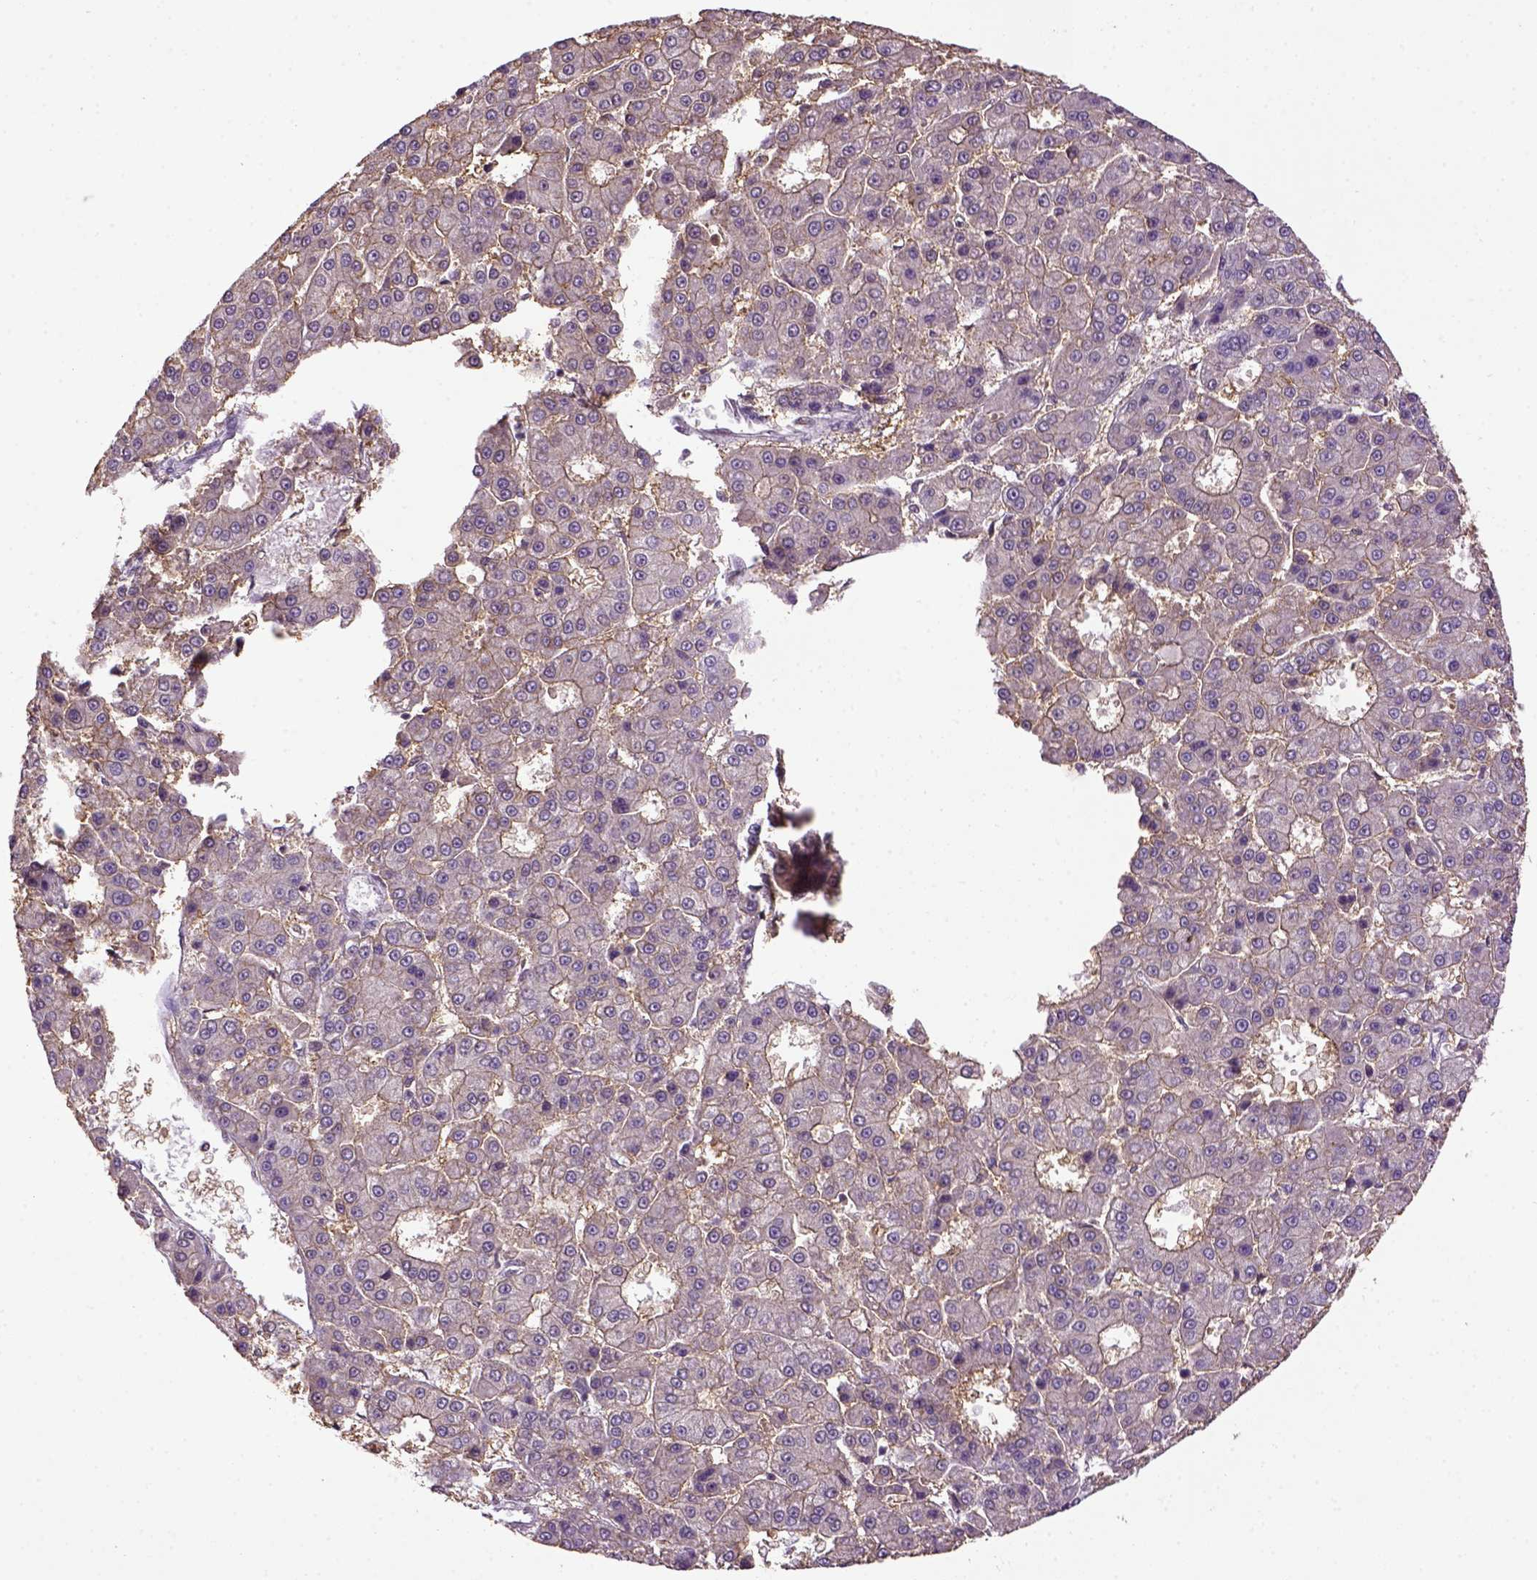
{"staining": {"intensity": "weak", "quantity": ">75%", "location": "cytoplasmic/membranous"}, "tissue": "liver cancer", "cell_type": "Tumor cells", "image_type": "cancer", "snomed": [{"axis": "morphology", "description": "Carcinoma, Hepatocellular, NOS"}, {"axis": "topography", "description": "Liver"}], "caption": "Liver cancer tissue reveals weak cytoplasmic/membranous staining in about >75% of tumor cells, visualized by immunohistochemistry.", "gene": "WDR17", "patient": {"sex": "male", "age": 70}}